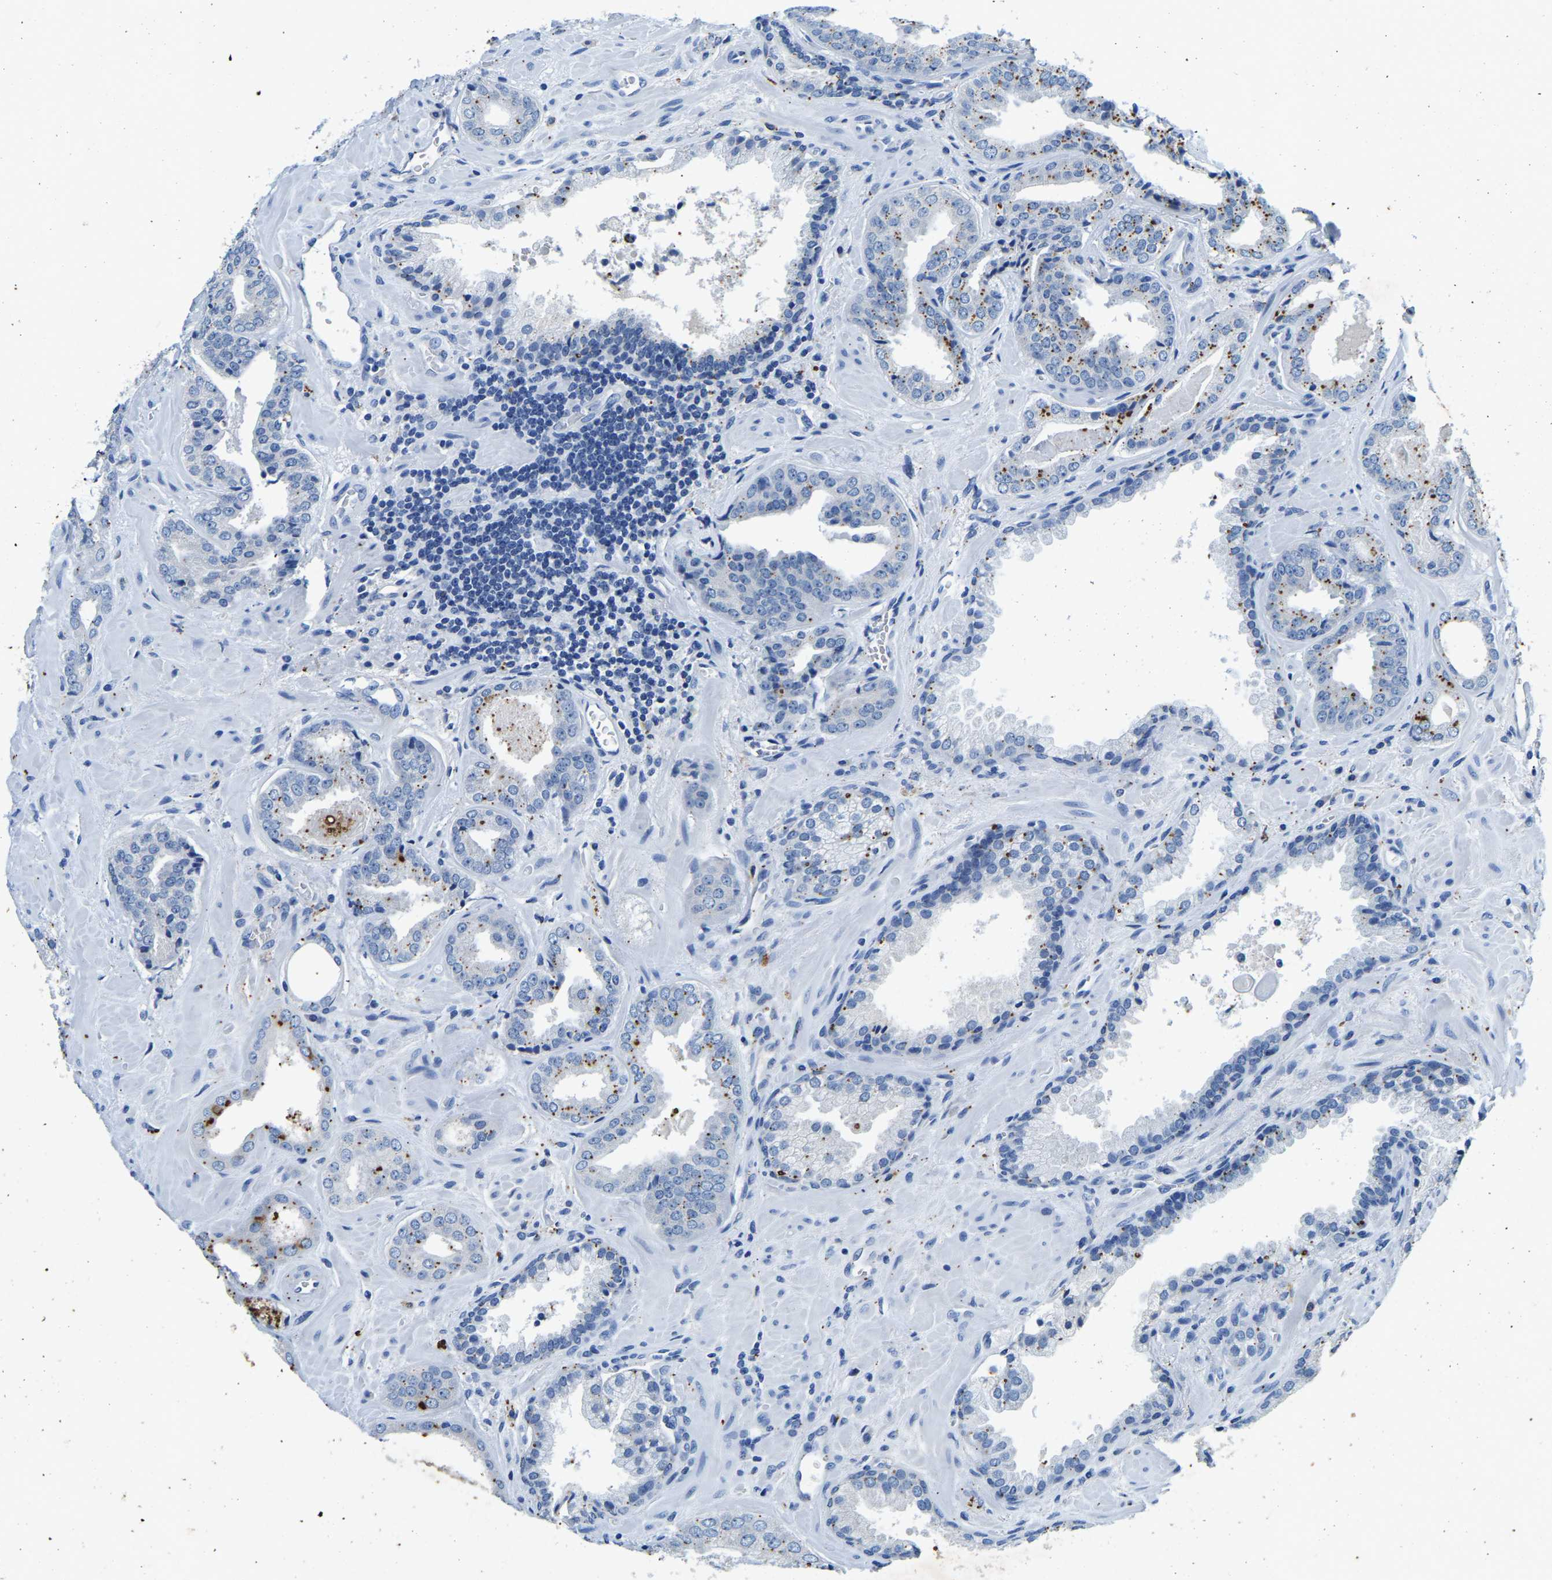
{"staining": {"intensity": "negative", "quantity": "none", "location": "none"}, "tissue": "prostate cancer", "cell_type": "Tumor cells", "image_type": "cancer", "snomed": [{"axis": "morphology", "description": "Adenocarcinoma, Low grade"}, {"axis": "topography", "description": "Prostate"}], "caption": "Immunohistochemistry of prostate adenocarcinoma (low-grade) demonstrates no staining in tumor cells.", "gene": "UBN2", "patient": {"sex": "male", "age": 71}}